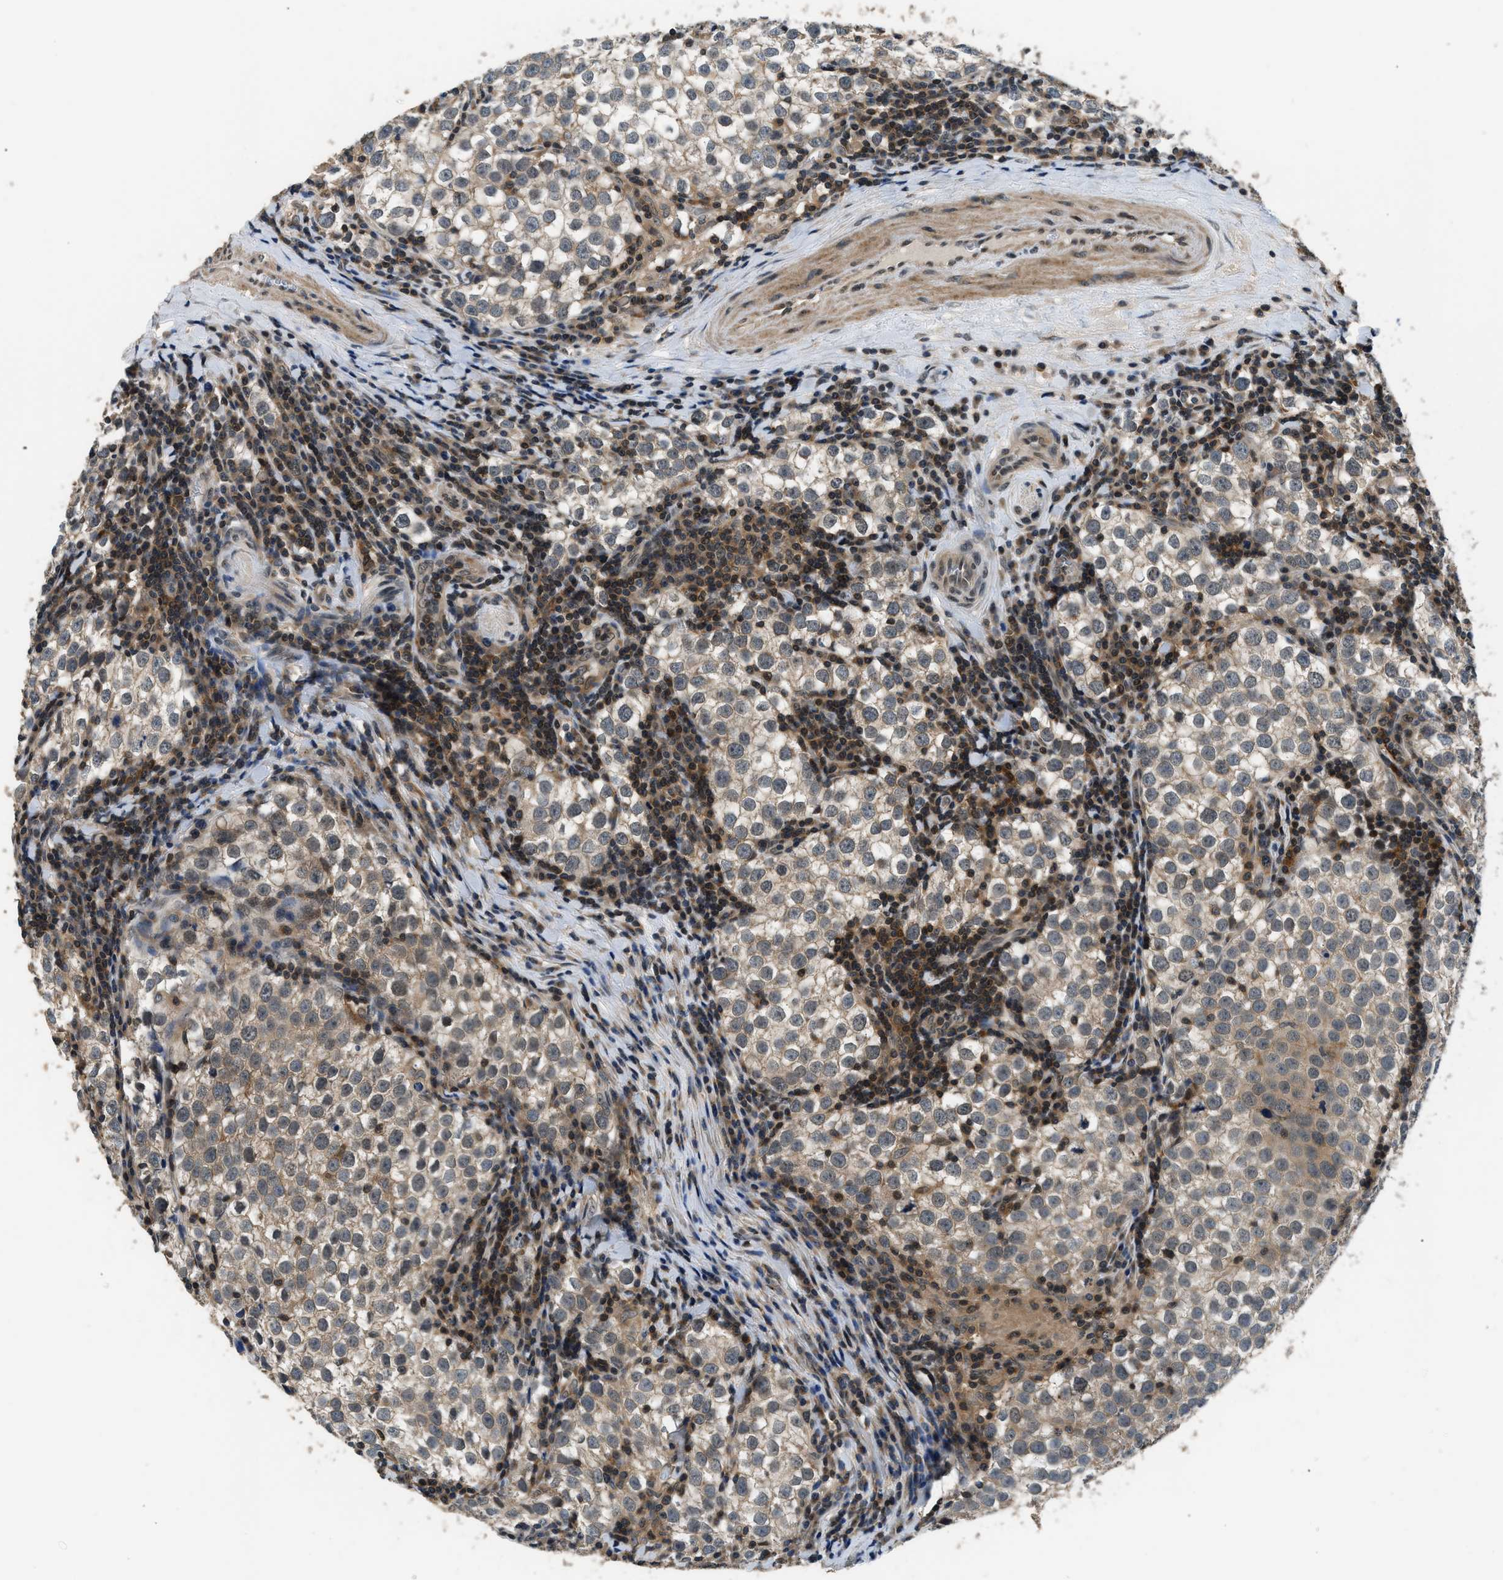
{"staining": {"intensity": "weak", "quantity": ">75%", "location": "cytoplasmic/membranous"}, "tissue": "testis cancer", "cell_type": "Tumor cells", "image_type": "cancer", "snomed": [{"axis": "morphology", "description": "Seminoma, NOS"}, {"axis": "morphology", "description": "Carcinoma, Embryonal, NOS"}, {"axis": "topography", "description": "Testis"}], "caption": "This is an image of IHC staining of testis cancer (seminoma), which shows weak staining in the cytoplasmic/membranous of tumor cells.", "gene": "MTMR1", "patient": {"sex": "male", "age": 36}}